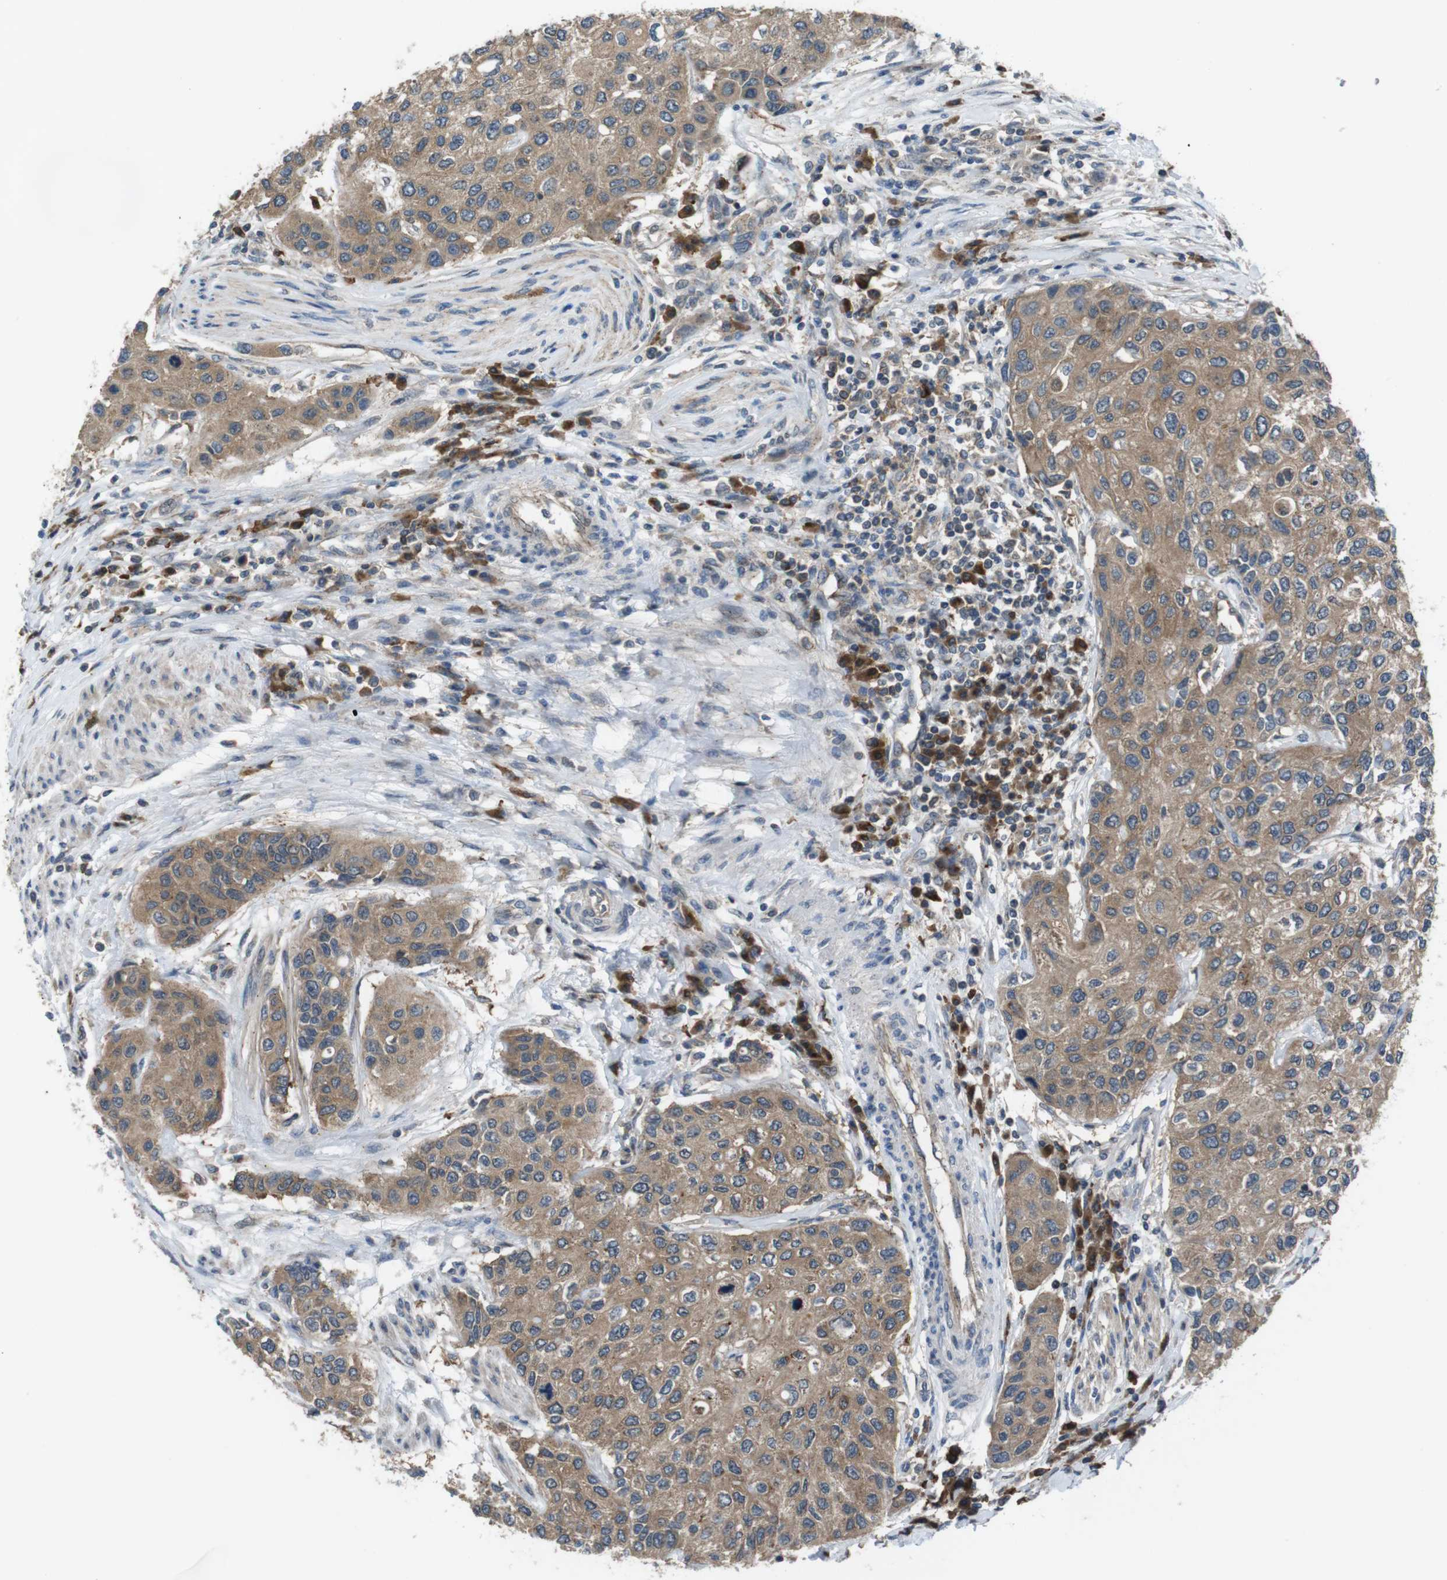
{"staining": {"intensity": "moderate", "quantity": ">75%", "location": "cytoplasmic/membranous"}, "tissue": "urothelial cancer", "cell_type": "Tumor cells", "image_type": "cancer", "snomed": [{"axis": "morphology", "description": "Urothelial carcinoma, High grade"}, {"axis": "topography", "description": "Urinary bladder"}], "caption": "Immunohistochemical staining of human urothelial cancer displays moderate cytoplasmic/membranous protein expression in approximately >75% of tumor cells. (Stains: DAB (3,3'-diaminobenzidine) in brown, nuclei in blue, Microscopy: brightfield microscopy at high magnification).", "gene": "SLC22A23", "patient": {"sex": "female", "age": 56}}